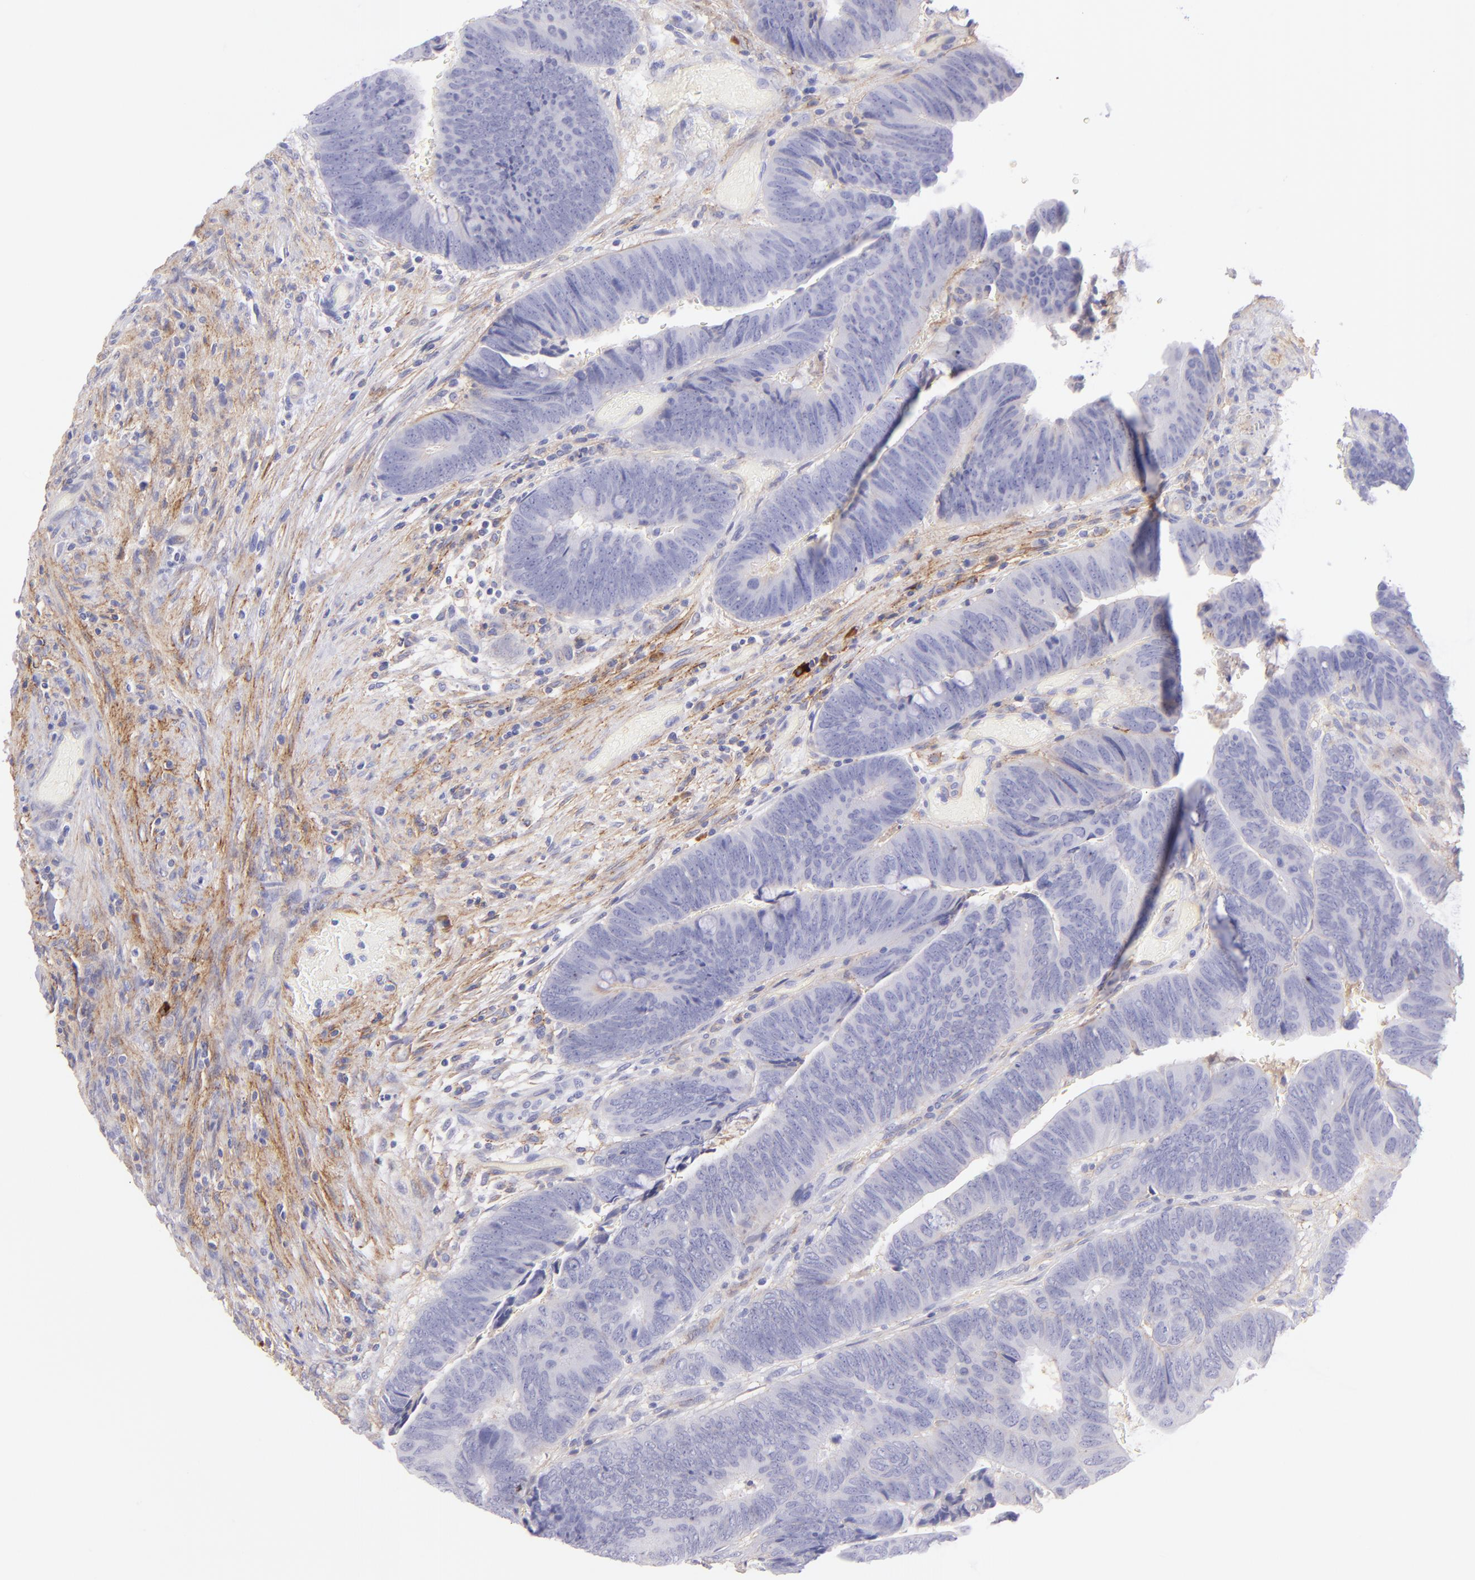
{"staining": {"intensity": "negative", "quantity": "none", "location": "none"}, "tissue": "colorectal cancer", "cell_type": "Tumor cells", "image_type": "cancer", "snomed": [{"axis": "morphology", "description": "Normal tissue, NOS"}, {"axis": "morphology", "description": "Adenocarcinoma, NOS"}, {"axis": "topography", "description": "Rectum"}], "caption": "This is an immunohistochemistry (IHC) image of colorectal cancer (adenocarcinoma). There is no staining in tumor cells.", "gene": "CD81", "patient": {"sex": "male", "age": 92}}